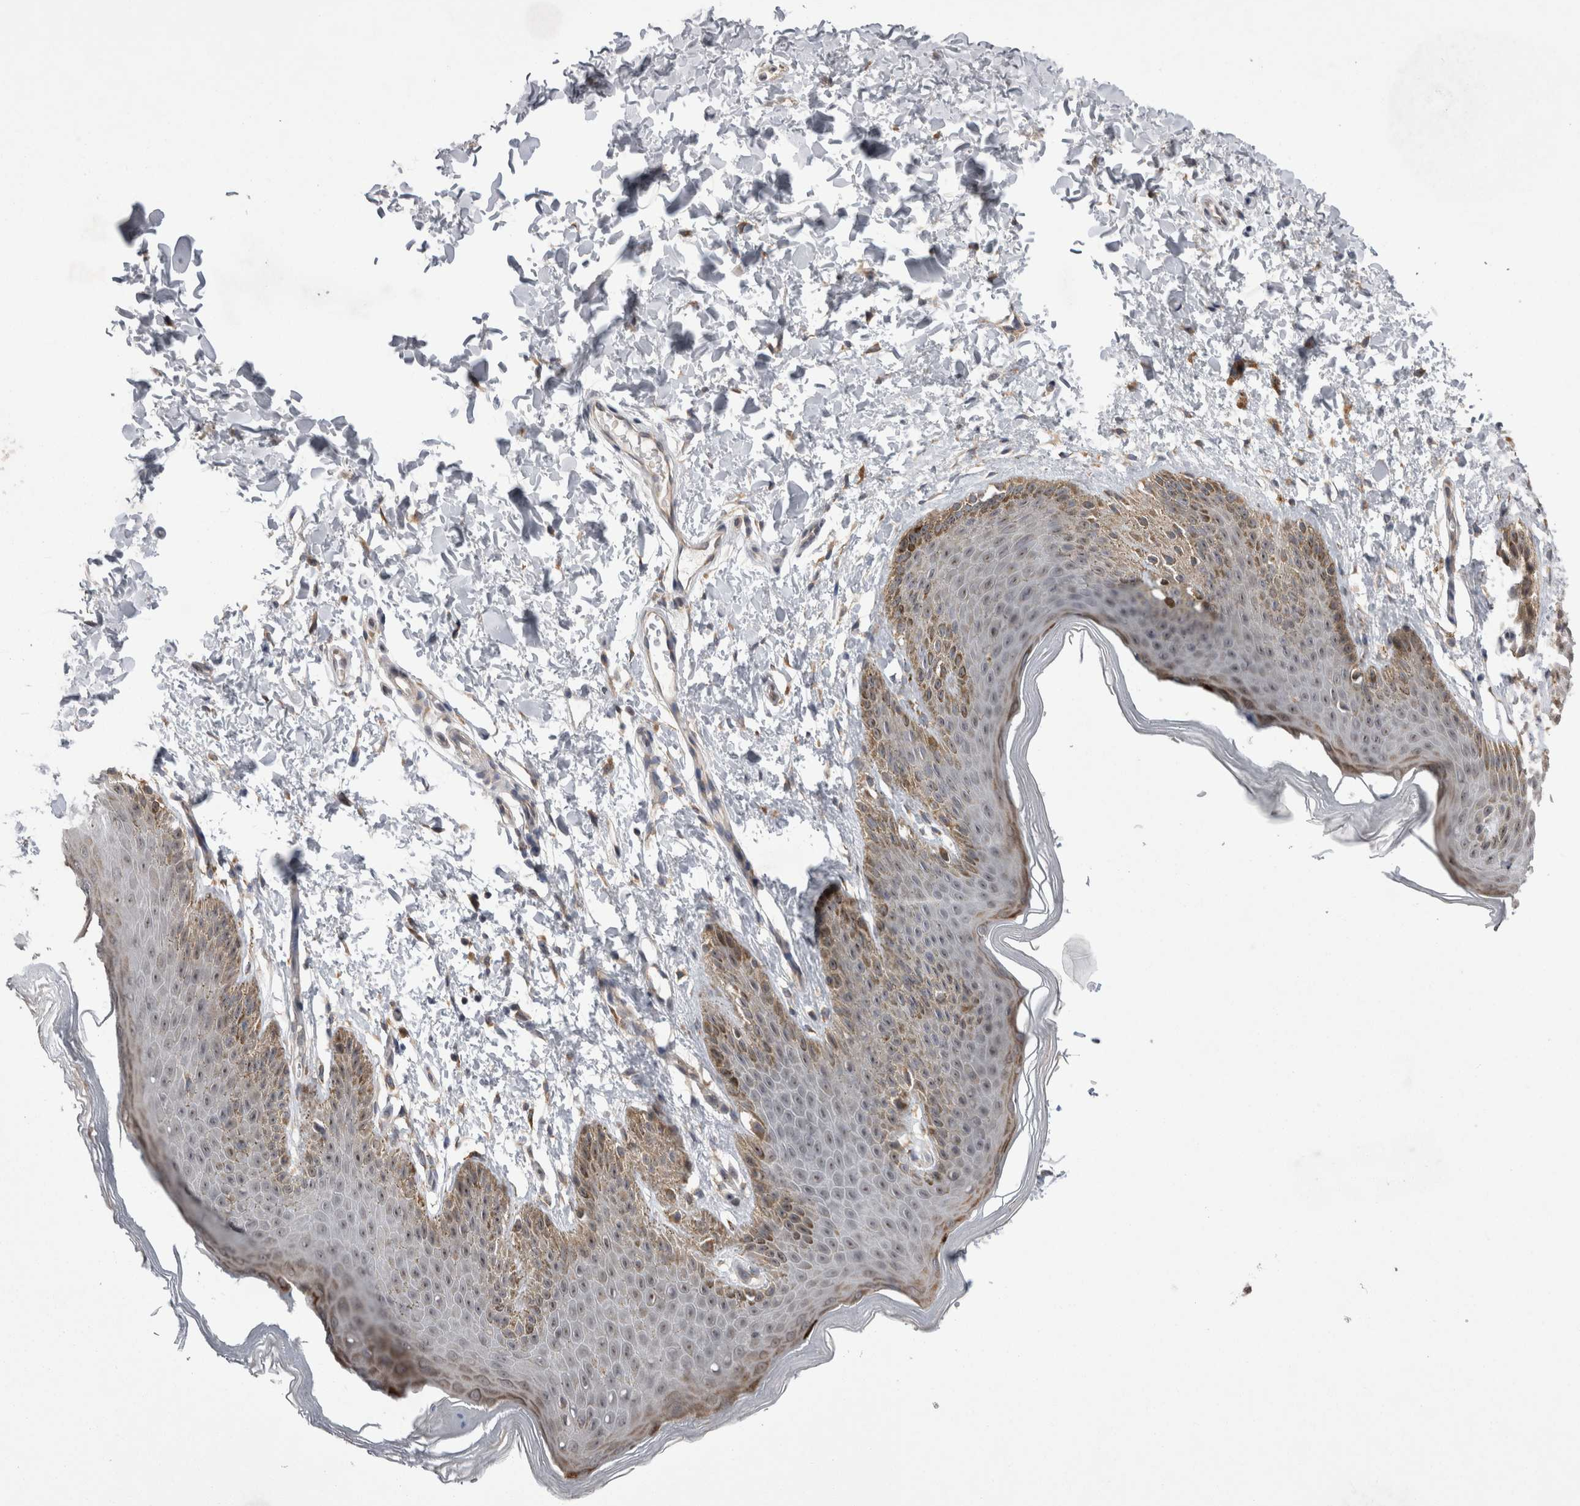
{"staining": {"intensity": "weak", "quantity": "25%-75%", "location": "cytoplasmic/membranous"}, "tissue": "skin", "cell_type": "Epidermal cells", "image_type": "normal", "snomed": [{"axis": "morphology", "description": "Normal tissue, NOS"}, {"axis": "topography", "description": "Anal"}, {"axis": "topography", "description": "Peripheral nerve tissue"}], "caption": "Immunohistochemistry (IHC) of normal human skin reveals low levels of weak cytoplasmic/membranous positivity in about 25%-75% of epidermal cells.", "gene": "ARHGAP29", "patient": {"sex": "male", "age": 44}}